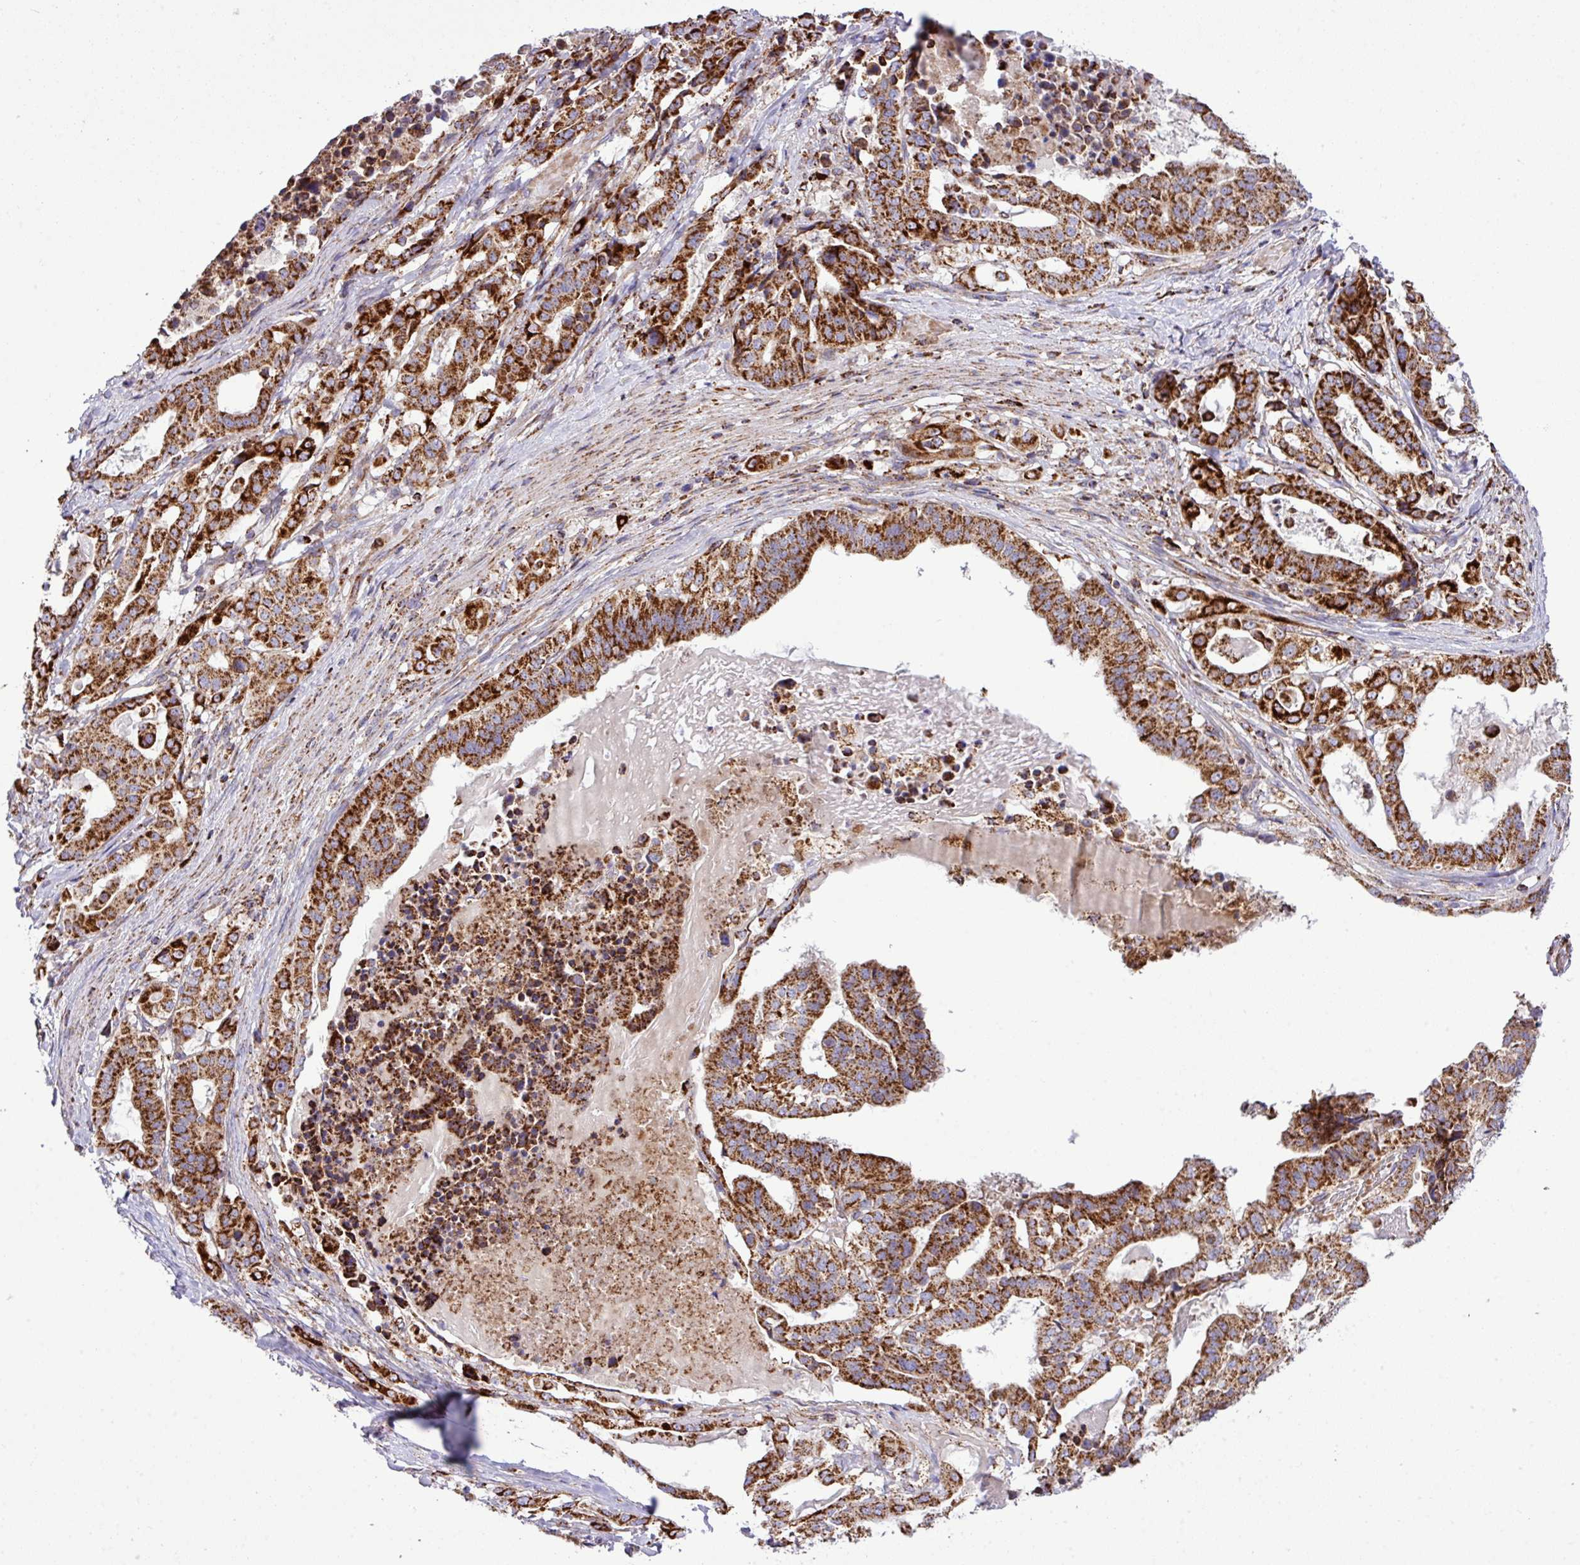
{"staining": {"intensity": "strong", "quantity": ">75%", "location": "cytoplasmic/membranous"}, "tissue": "stomach cancer", "cell_type": "Tumor cells", "image_type": "cancer", "snomed": [{"axis": "morphology", "description": "Adenocarcinoma, NOS"}, {"axis": "topography", "description": "Stomach"}], "caption": "Stomach adenocarcinoma stained for a protein (brown) reveals strong cytoplasmic/membranous positive positivity in about >75% of tumor cells.", "gene": "ZNF569", "patient": {"sex": "male", "age": 48}}